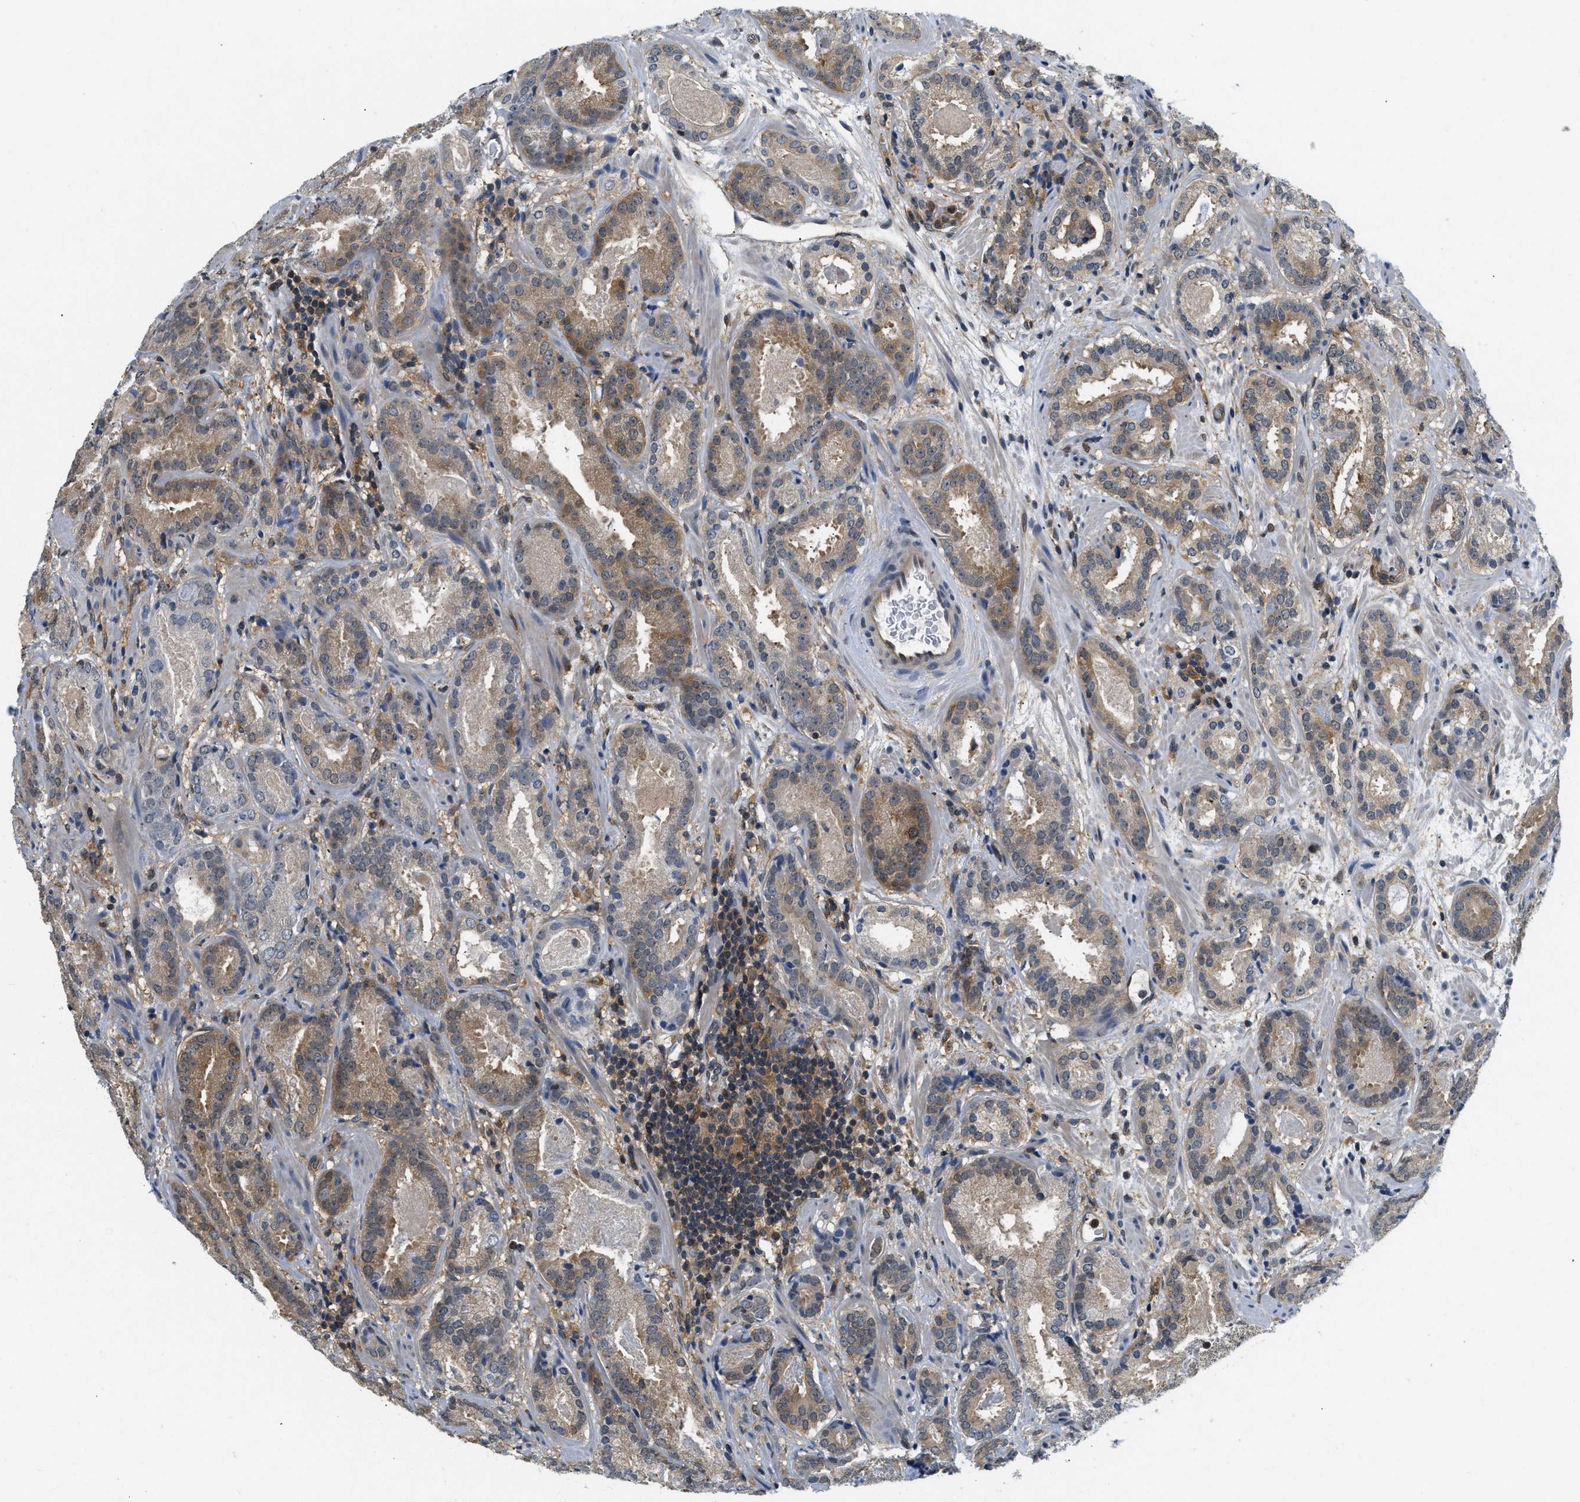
{"staining": {"intensity": "moderate", "quantity": ">75%", "location": "cytoplasmic/membranous"}, "tissue": "prostate cancer", "cell_type": "Tumor cells", "image_type": "cancer", "snomed": [{"axis": "morphology", "description": "Adenocarcinoma, Low grade"}, {"axis": "topography", "description": "Prostate"}], "caption": "Tumor cells show medium levels of moderate cytoplasmic/membranous staining in approximately >75% of cells in human adenocarcinoma (low-grade) (prostate). Nuclei are stained in blue.", "gene": "EIF4EBP2", "patient": {"sex": "male", "age": 69}}